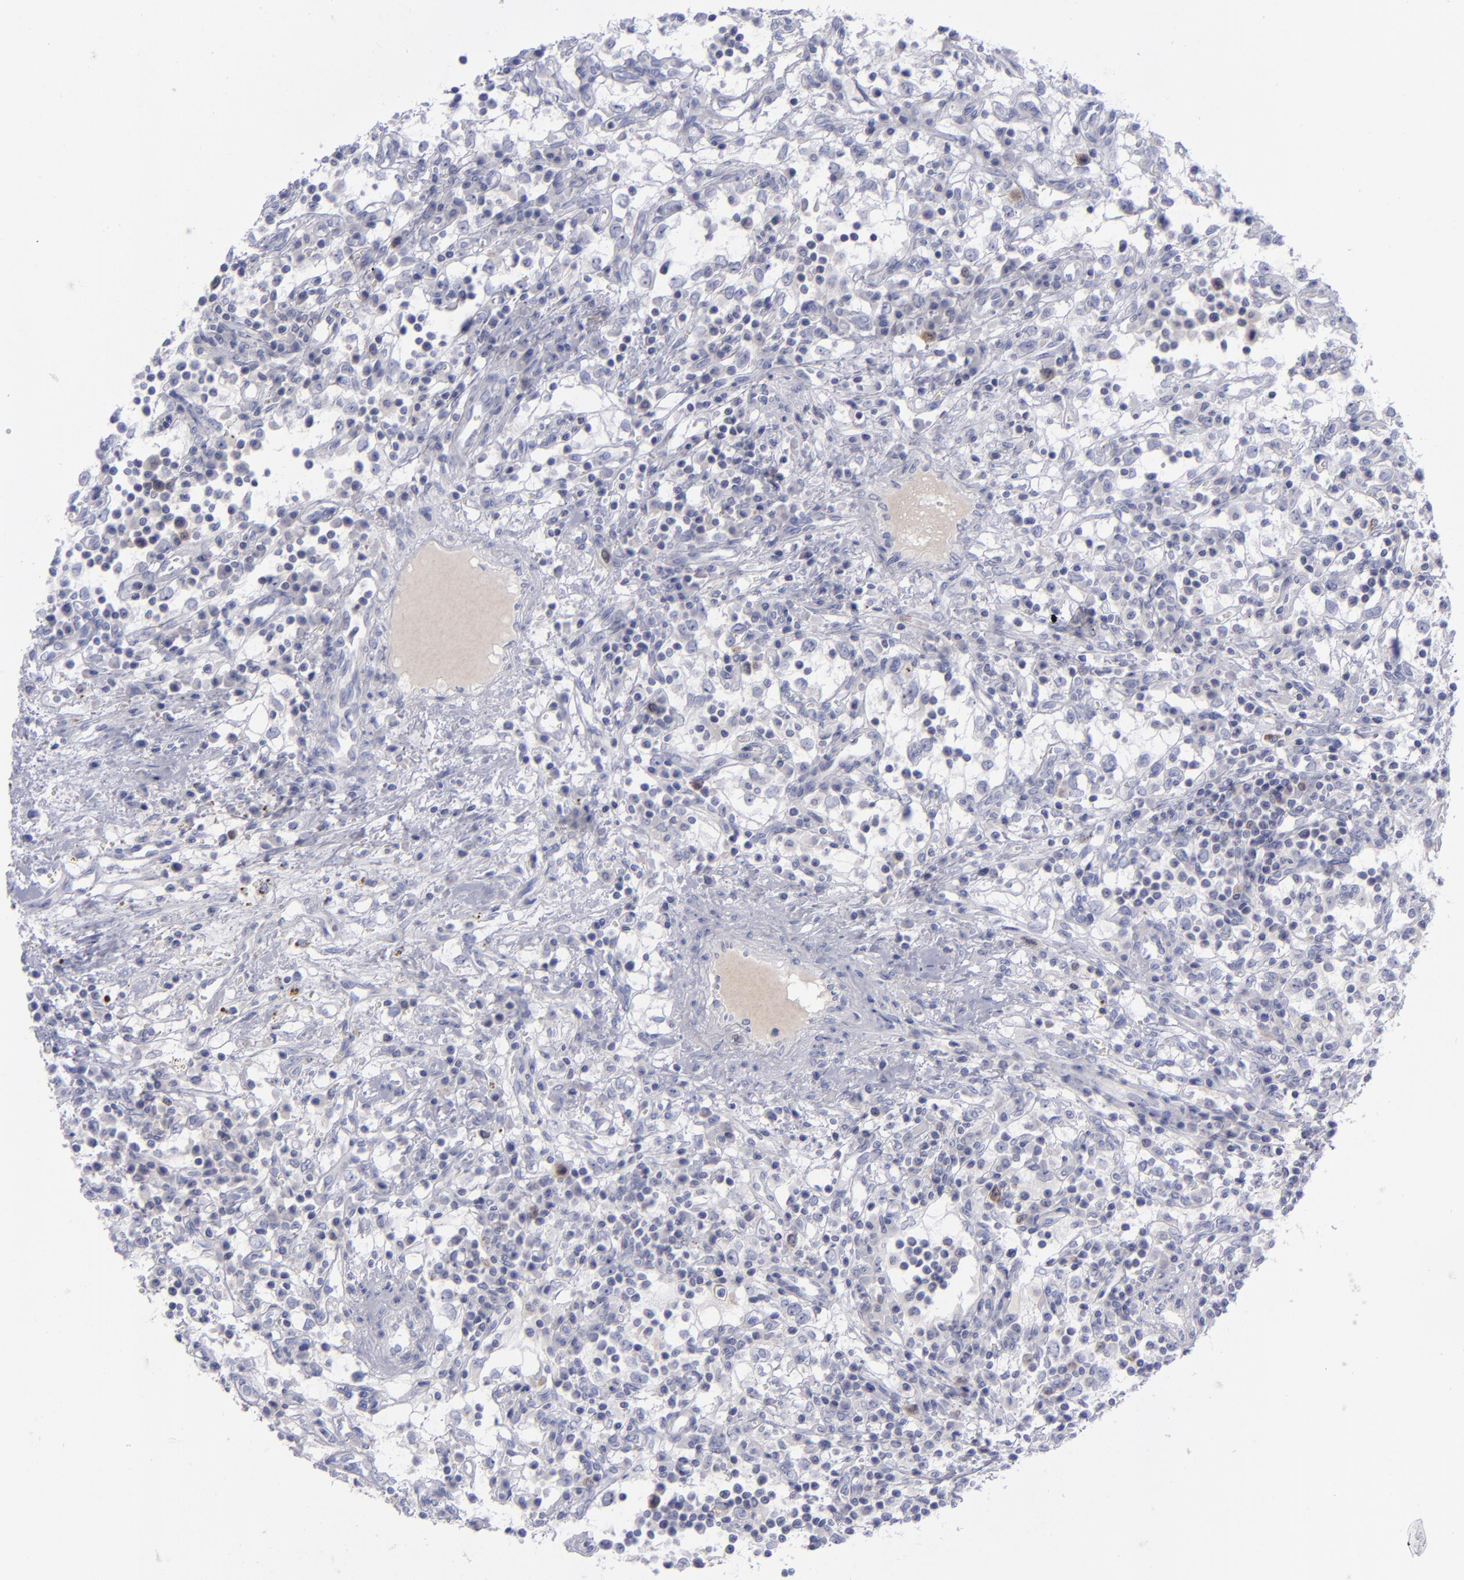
{"staining": {"intensity": "weak", "quantity": "<25%", "location": "nuclear"}, "tissue": "renal cancer", "cell_type": "Tumor cells", "image_type": "cancer", "snomed": [{"axis": "morphology", "description": "Adenocarcinoma, NOS"}, {"axis": "topography", "description": "Kidney"}], "caption": "Immunohistochemistry micrograph of neoplastic tissue: human renal cancer stained with DAB (3,3'-diaminobenzidine) reveals no significant protein staining in tumor cells. The staining is performed using DAB (3,3'-diaminobenzidine) brown chromogen with nuclei counter-stained in using hematoxylin.", "gene": "AURKA", "patient": {"sex": "male", "age": 82}}